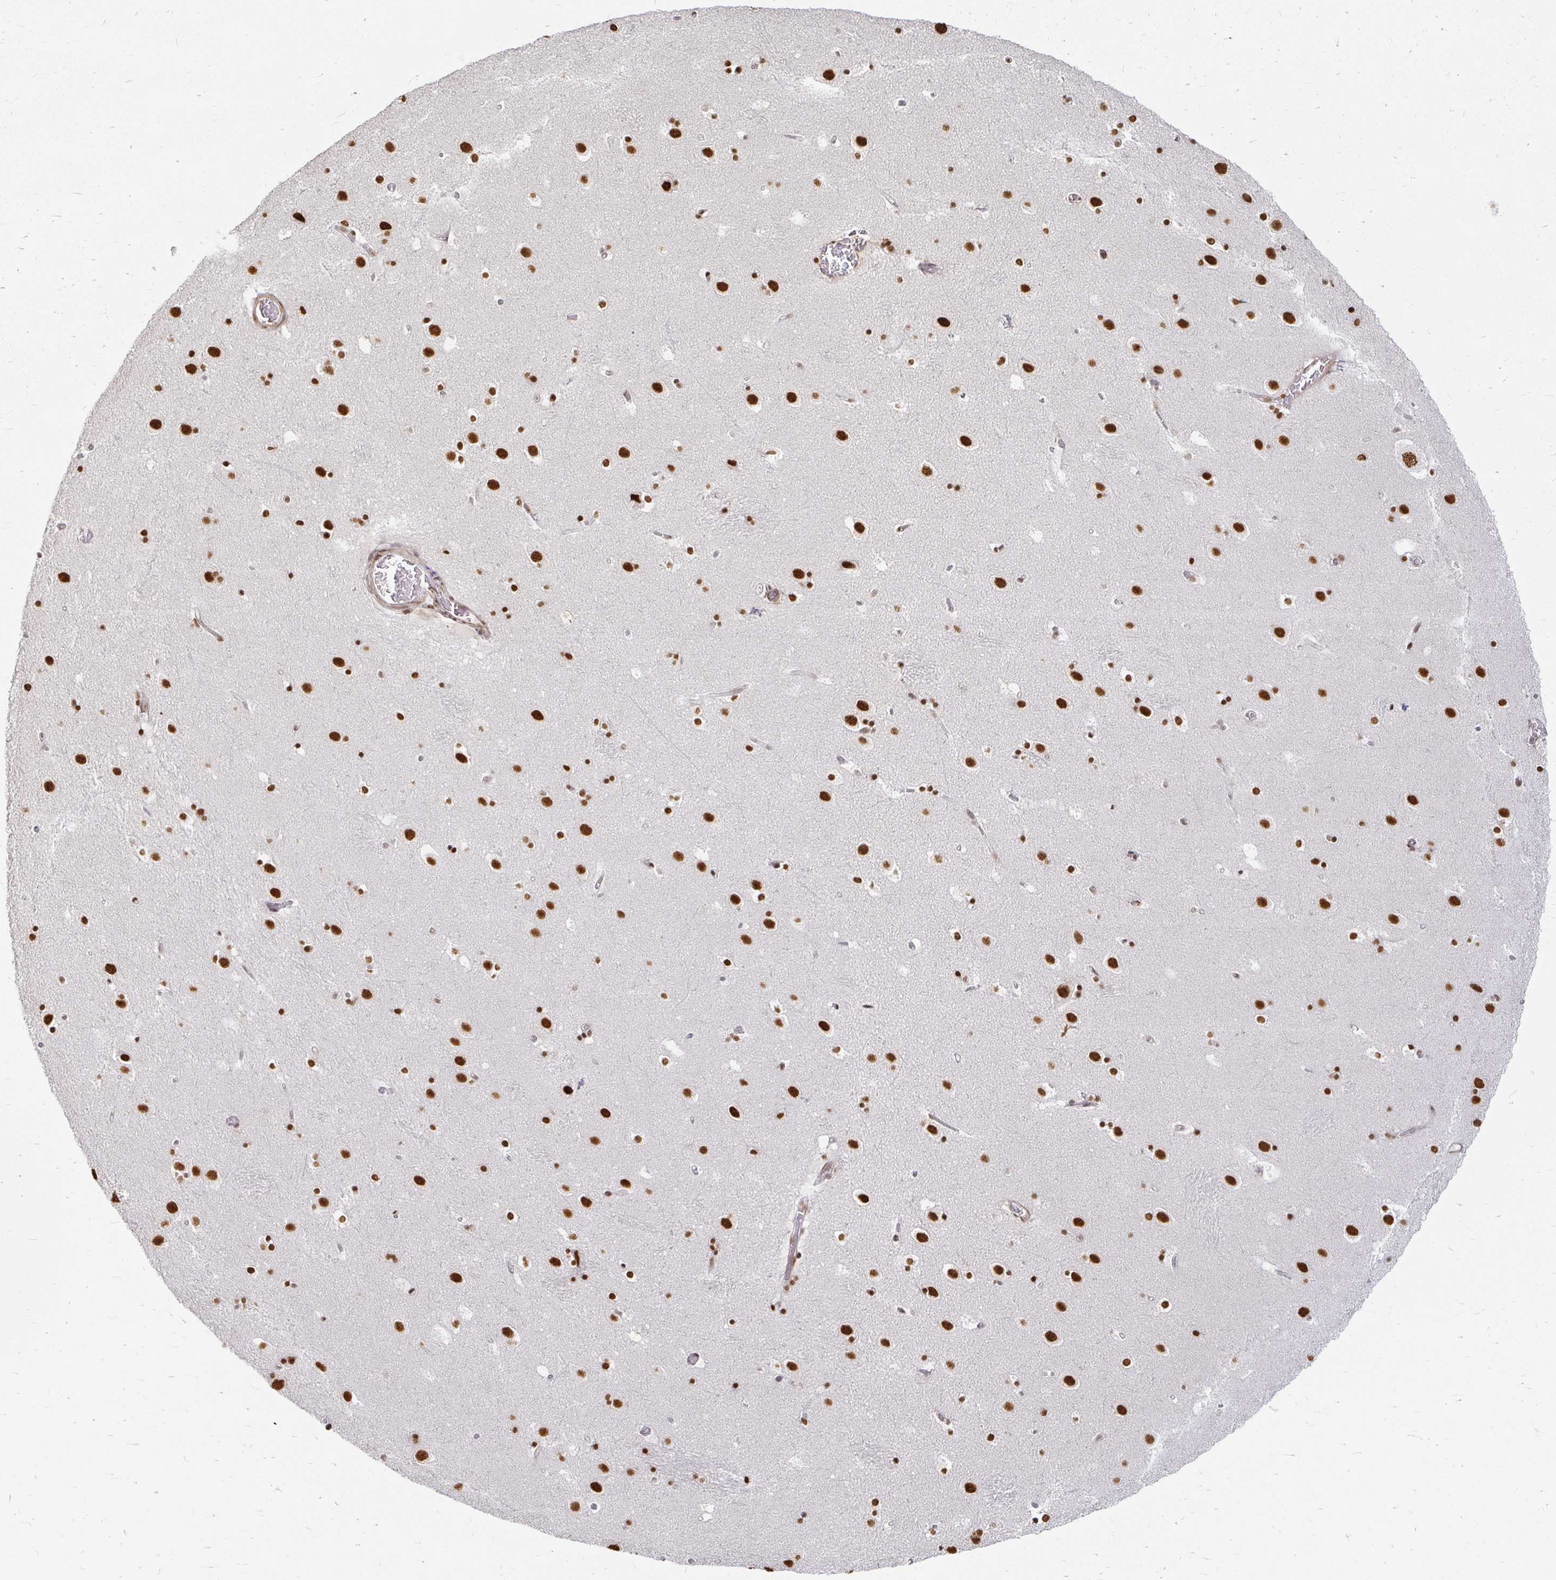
{"staining": {"intensity": "moderate", "quantity": "25%-75%", "location": "nuclear"}, "tissue": "caudate", "cell_type": "Glial cells", "image_type": "normal", "snomed": [{"axis": "morphology", "description": "Normal tissue, NOS"}, {"axis": "topography", "description": "Lateral ventricle wall"}], "caption": "Moderate nuclear expression for a protein is appreciated in about 25%-75% of glial cells of benign caudate using immunohistochemistry.", "gene": "HNRNPU", "patient": {"sex": "male", "age": 37}}